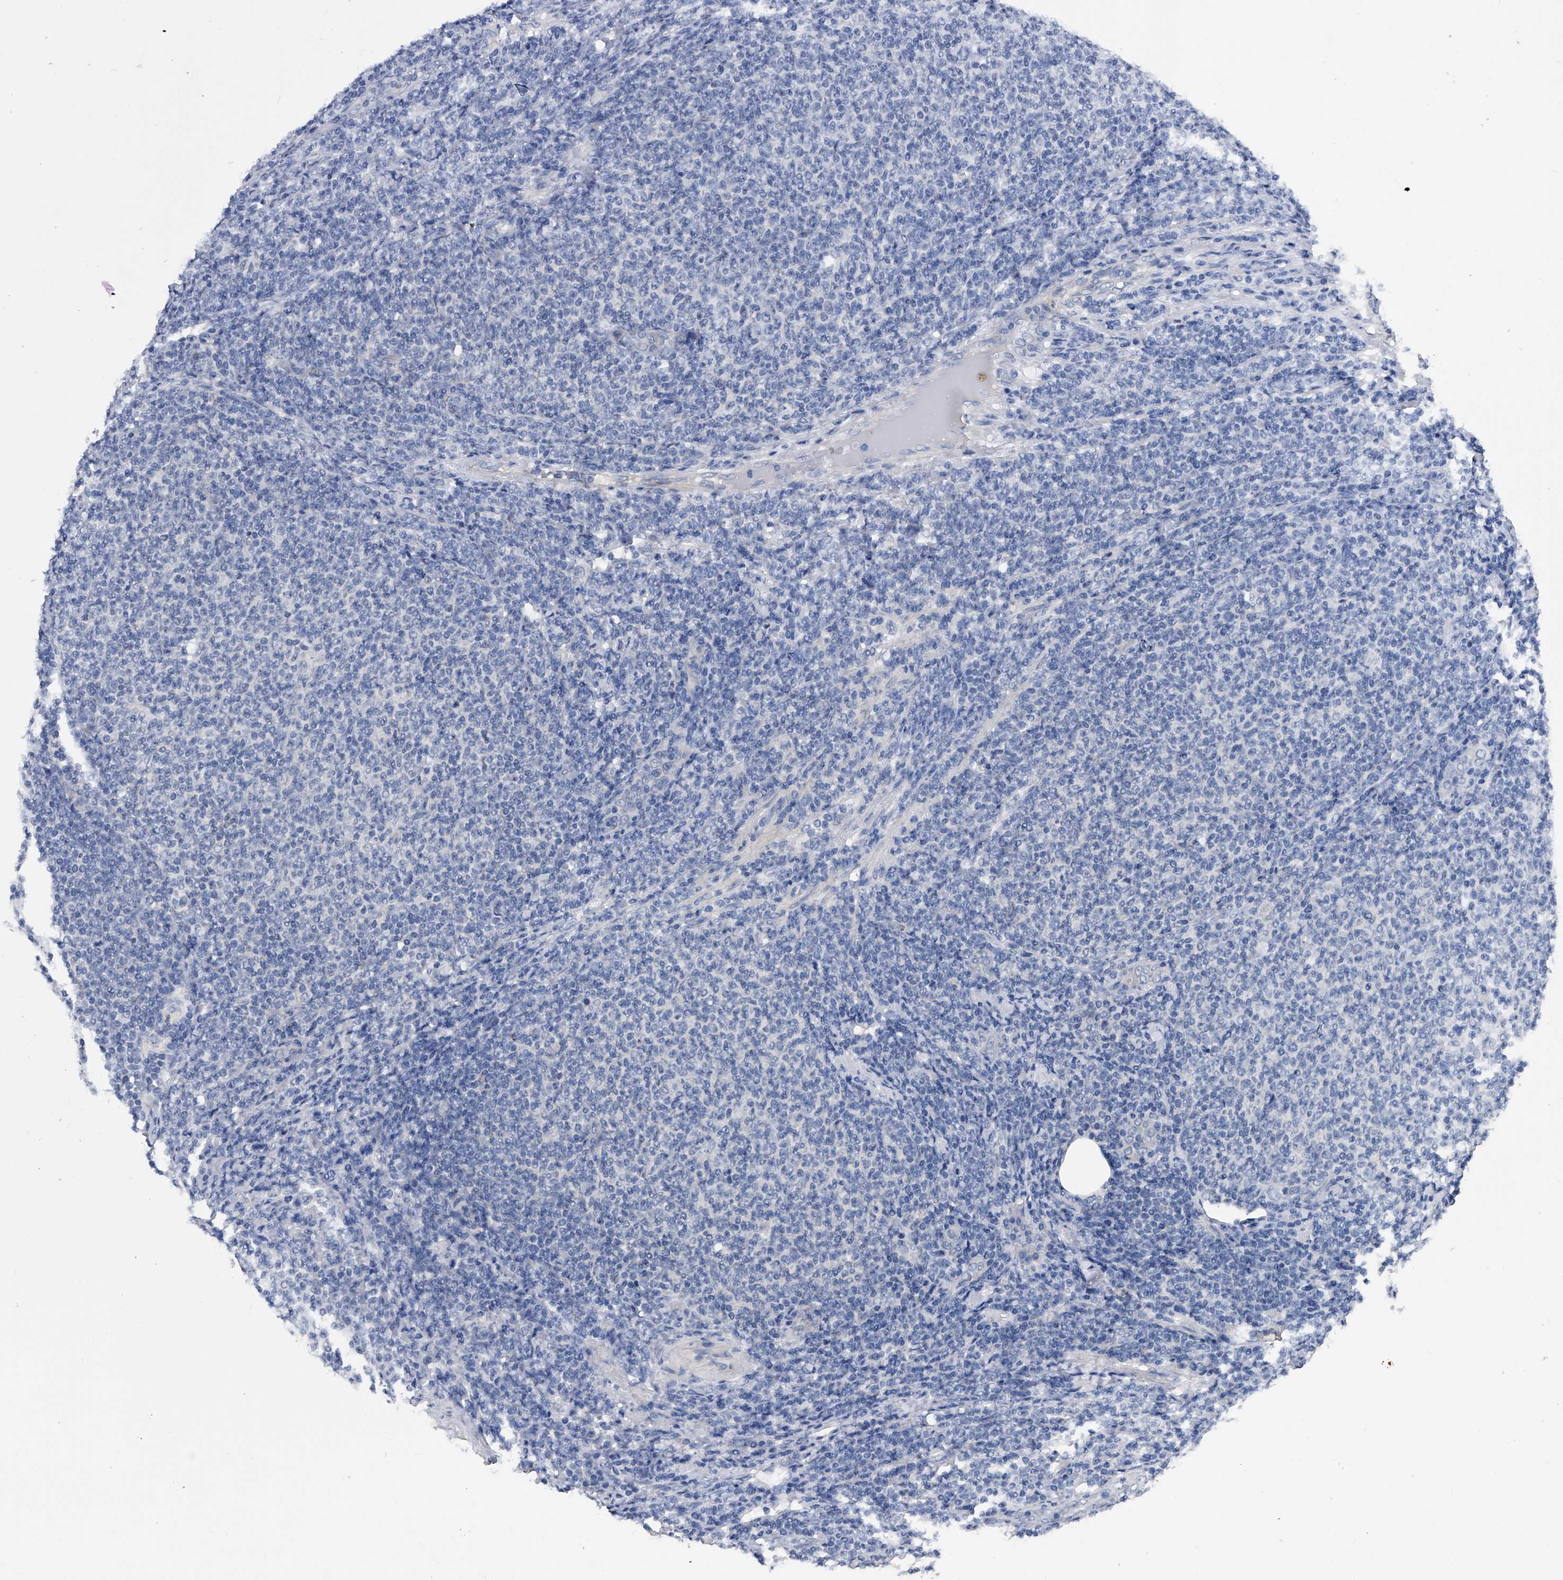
{"staining": {"intensity": "negative", "quantity": "none", "location": "none"}, "tissue": "lymphoma", "cell_type": "Tumor cells", "image_type": "cancer", "snomed": [{"axis": "morphology", "description": "Malignant lymphoma, non-Hodgkin's type, Low grade"}, {"axis": "topography", "description": "Lymph node"}], "caption": "Tumor cells are negative for protein expression in human malignant lymphoma, non-Hodgkin's type (low-grade).", "gene": "EFCAB7", "patient": {"sex": "male", "age": 66}}